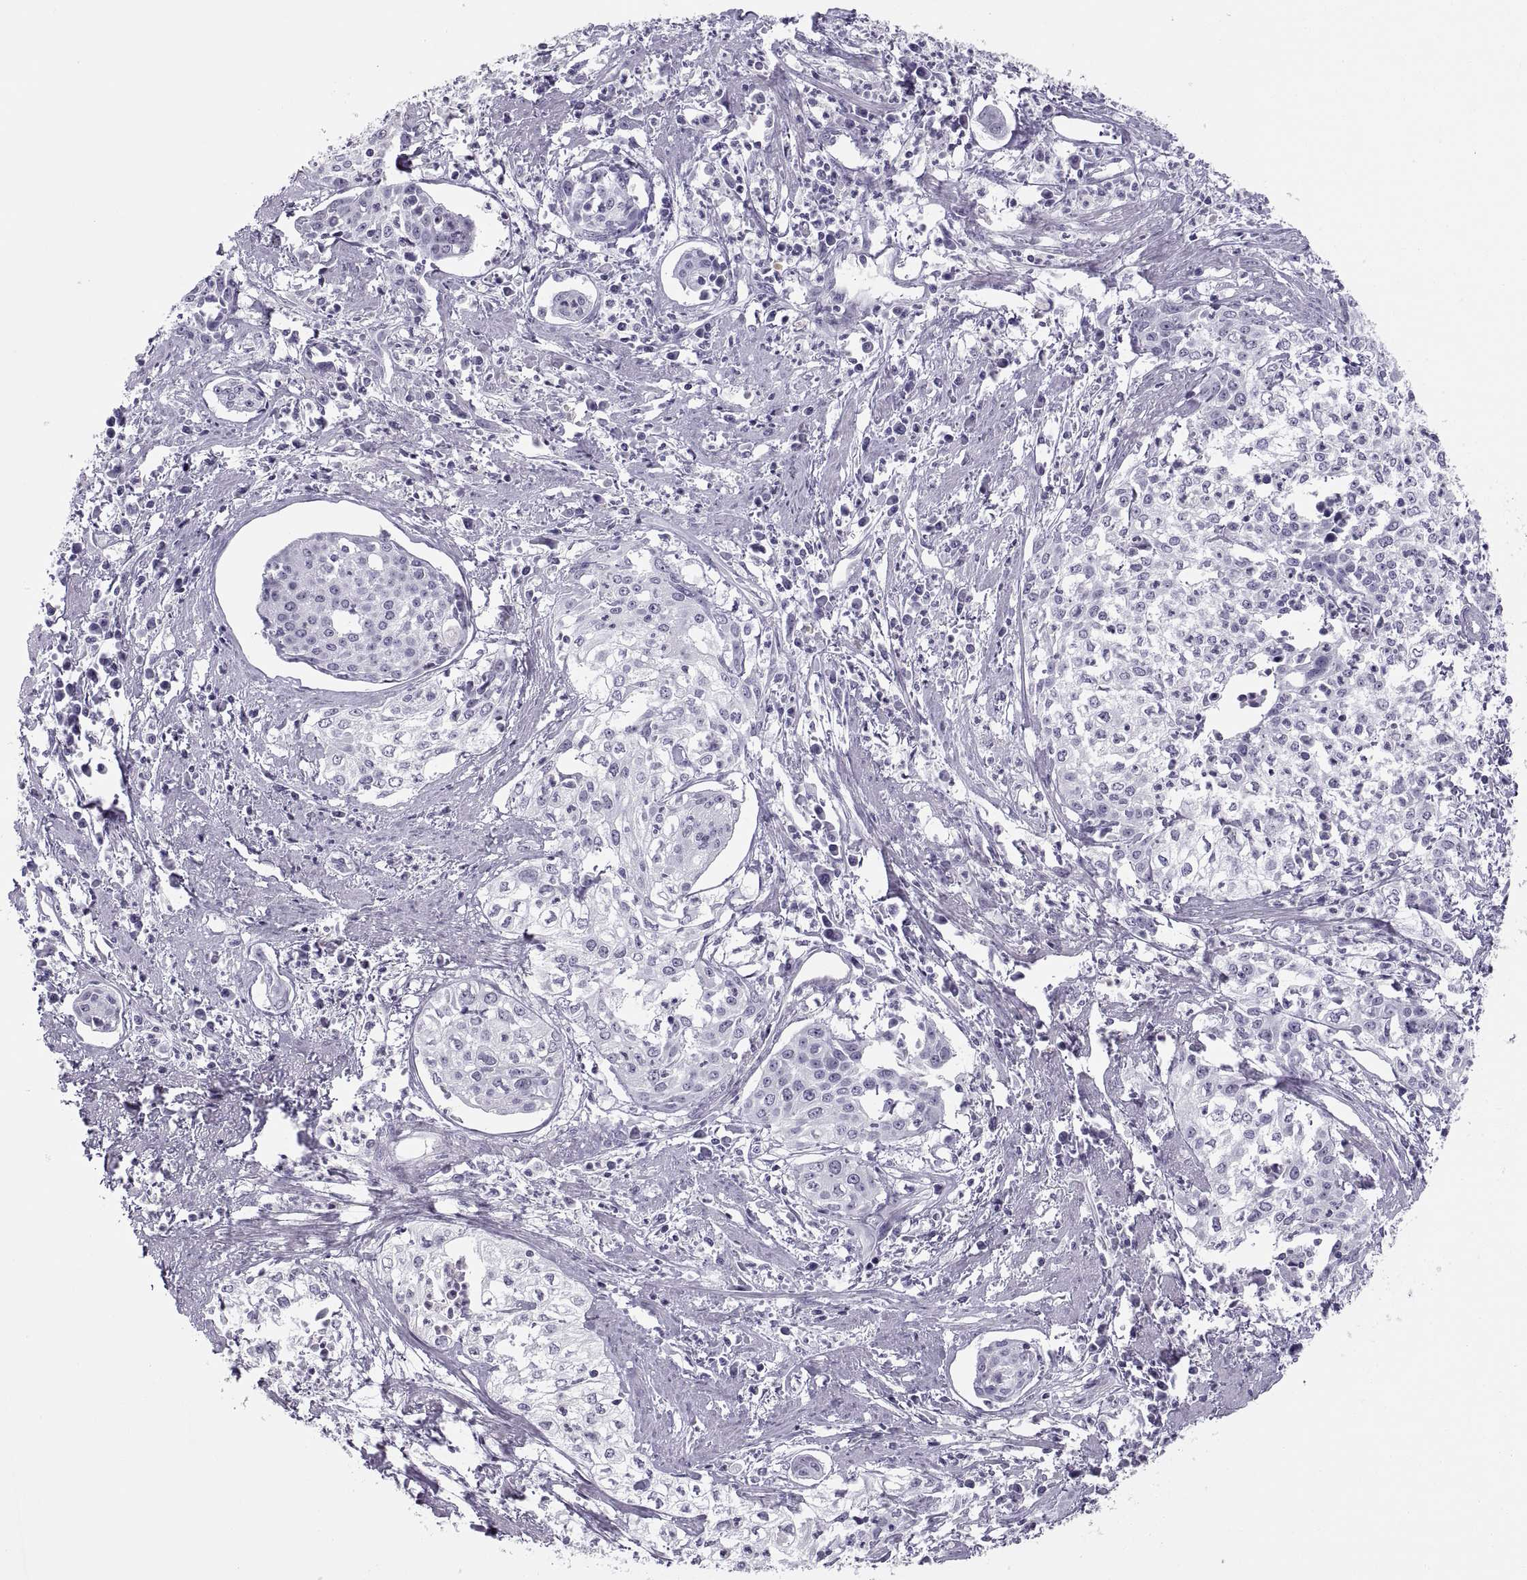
{"staining": {"intensity": "negative", "quantity": "none", "location": "none"}, "tissue": "cervical cancer", "cell_type": "Tumor cells", "image_type": "cancer", "snomed": [{"axis": "morphology", "description": "Squamous cell carcinoma, NOS"}, {"axis": "topography", "description": "Cervix"}], "caption": "Immunohistochemical staining of squamous cell carcinoma (cervical) demonstrates no significant positivity in tumor cells.", "gene": "C3orf22", "patient": {"sex": "female", "age": 39}}